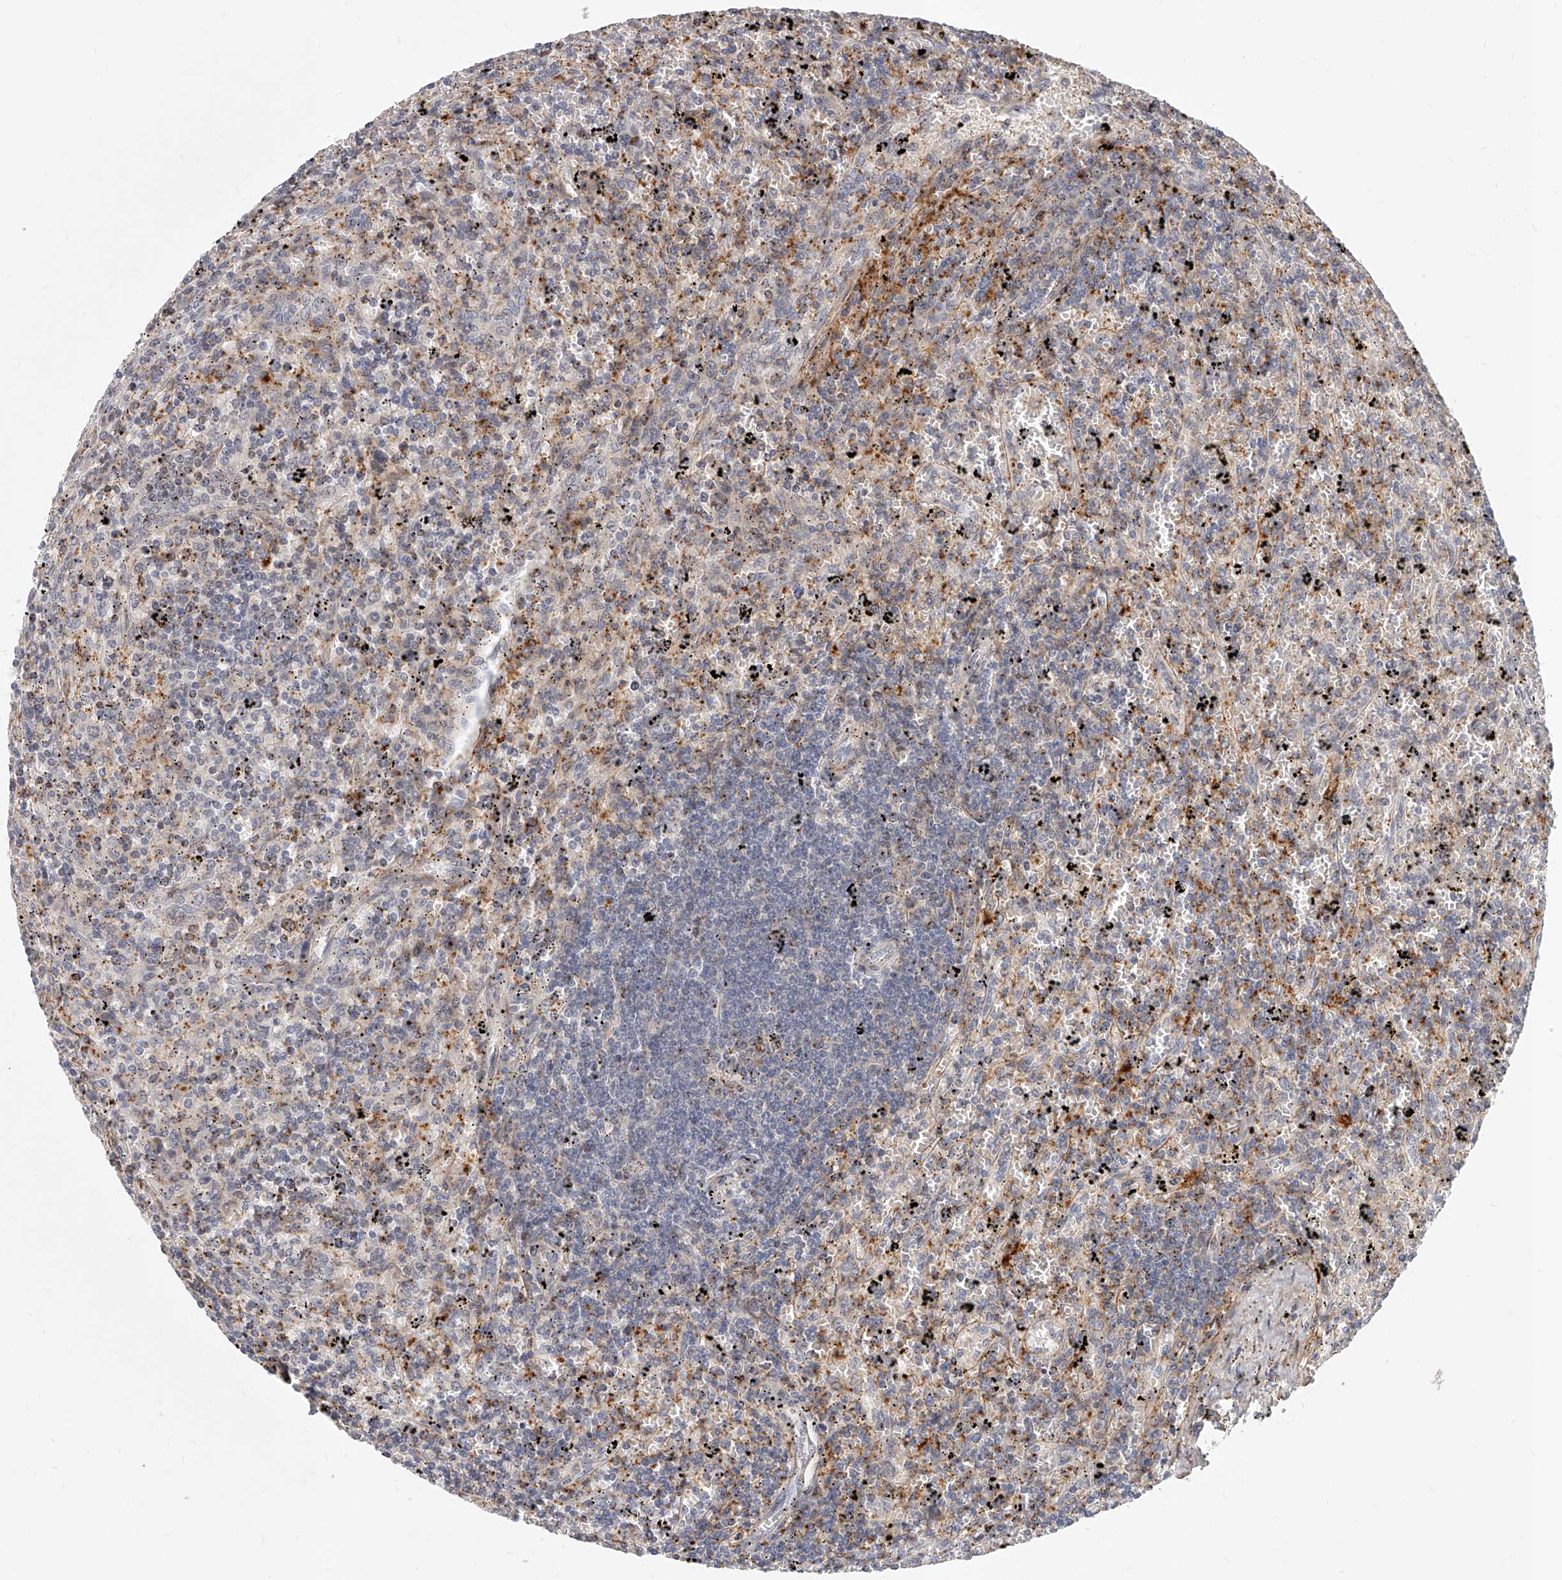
{"staining": {"intensity": "weak", "quantity": "<25%", "location": "cytoplasmic/membranous"}, "tissue": "lymphoma", "cell_type": "Tumor cells", "image_type": "cancer", "snomed": [{"axis": "morphology", "description": "Malignant lymphoma, non-Hodgkin's type, Low grade"}, {"axis": "topography", "description": "Spleen"}], "caption": "Tumor cells show no significant positivity in lymphoma.", "gene": "SLC37A1", "patient": {"sex": "male", "age": 76}}